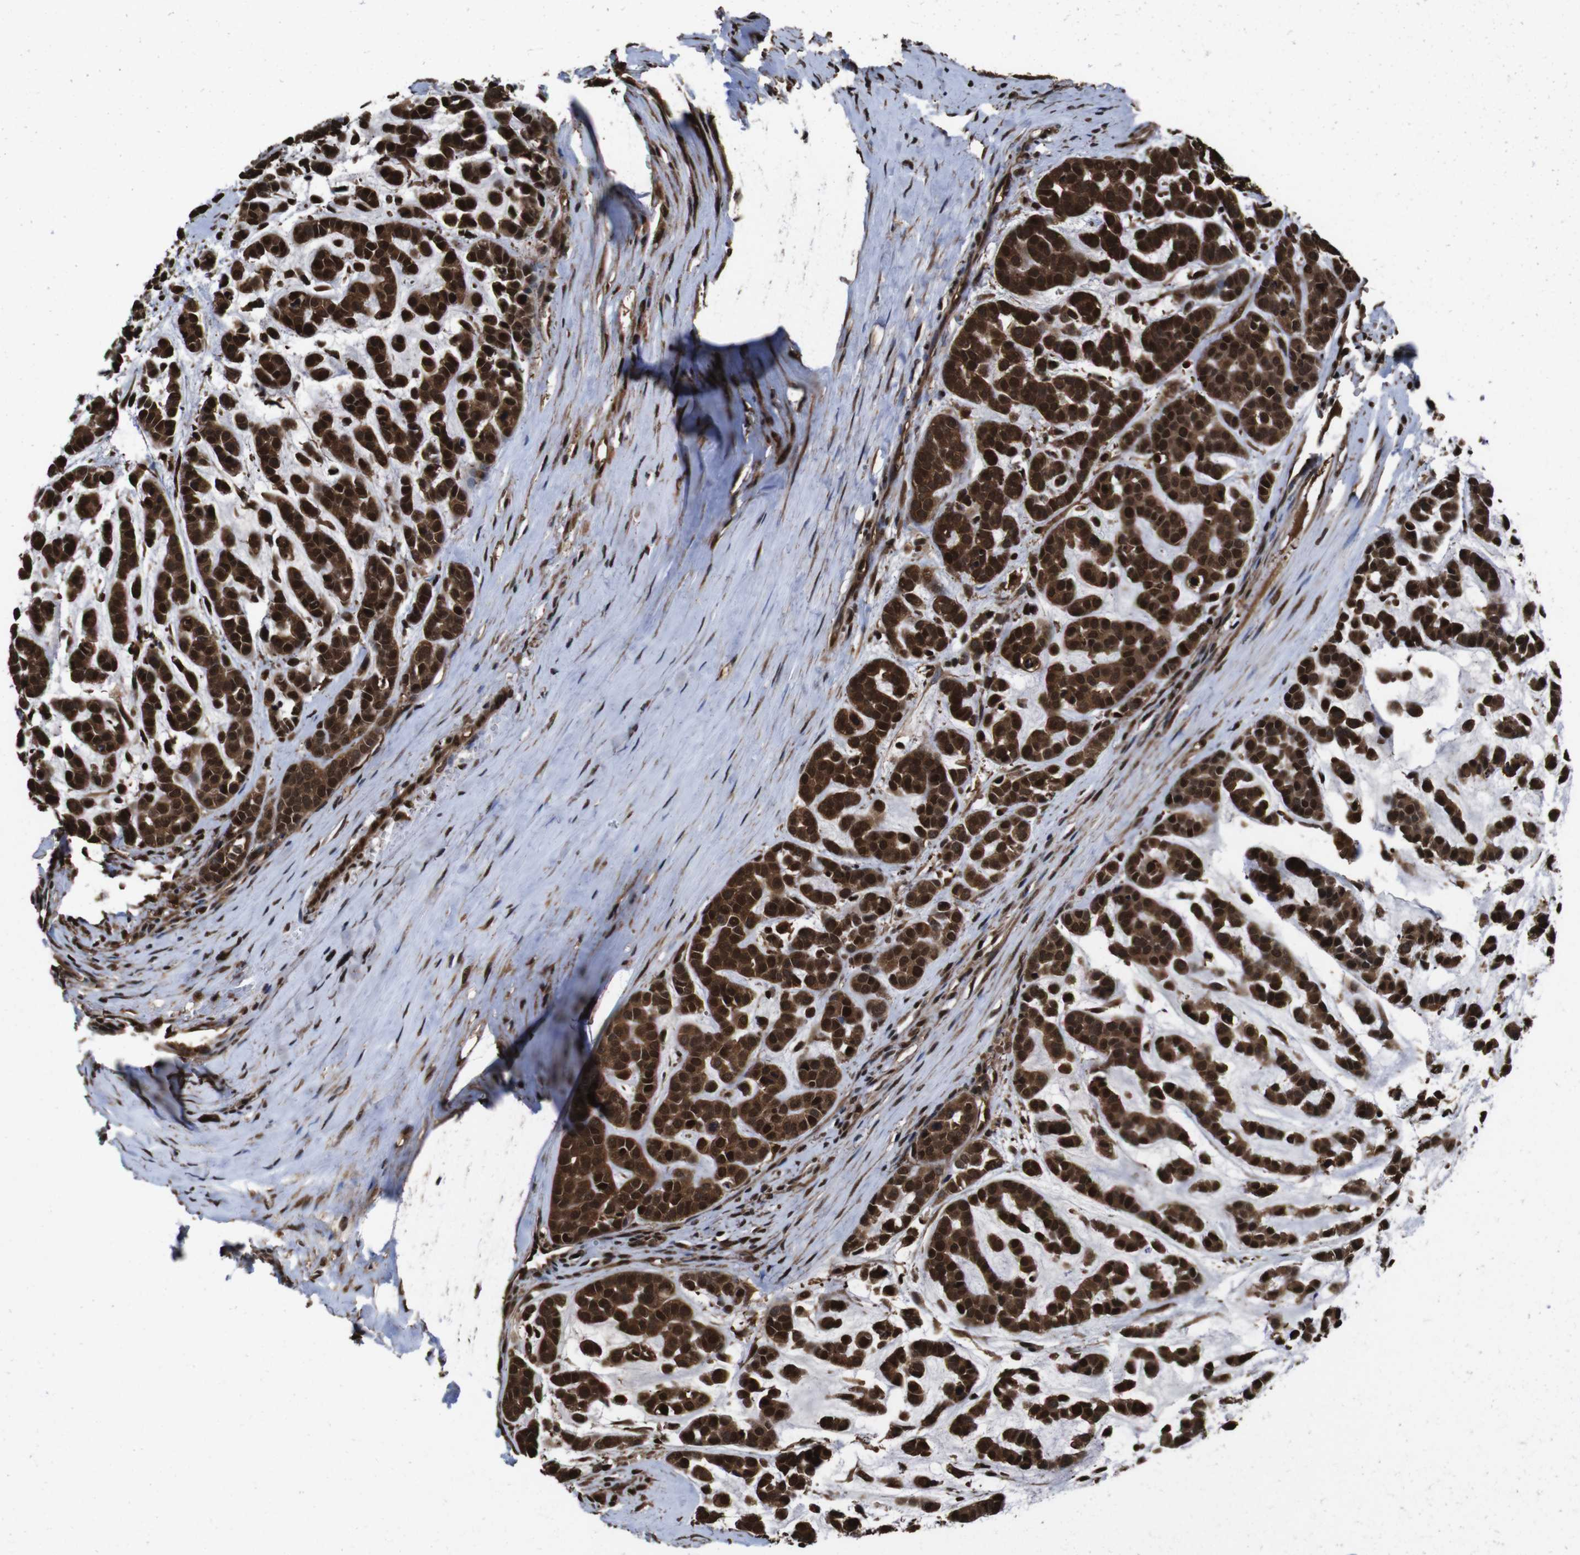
{"staining": {"intensity": "strong", "quantity": ">75%", "location": "cytoplasmic/membranous,nuclear"}, "tissue": "head and neck cancer", "cell_type": "Tumor cells", "image_type": "cancer", "snomed": [{"axis": "morphology", "description": "Adenocarcinoma, NOS"}, {"axis": "morphology", "description": "Adenoma, NOS"}, {"axis": "topography", "description": "Head-Neck"}], "caption": "Protein positivity by IHC exhibits strong cytoplasmic/membranous and nuclear positivity in about >75% of tumor cells in head and neck cancer. The staining was performed using DAB to visualize the protein expression in brown, while the nuclei were stained in blue with hematoxylin (Magnification: 20x).", "gene": "VCP", "patient": {"sex": "female", "age": 55}}